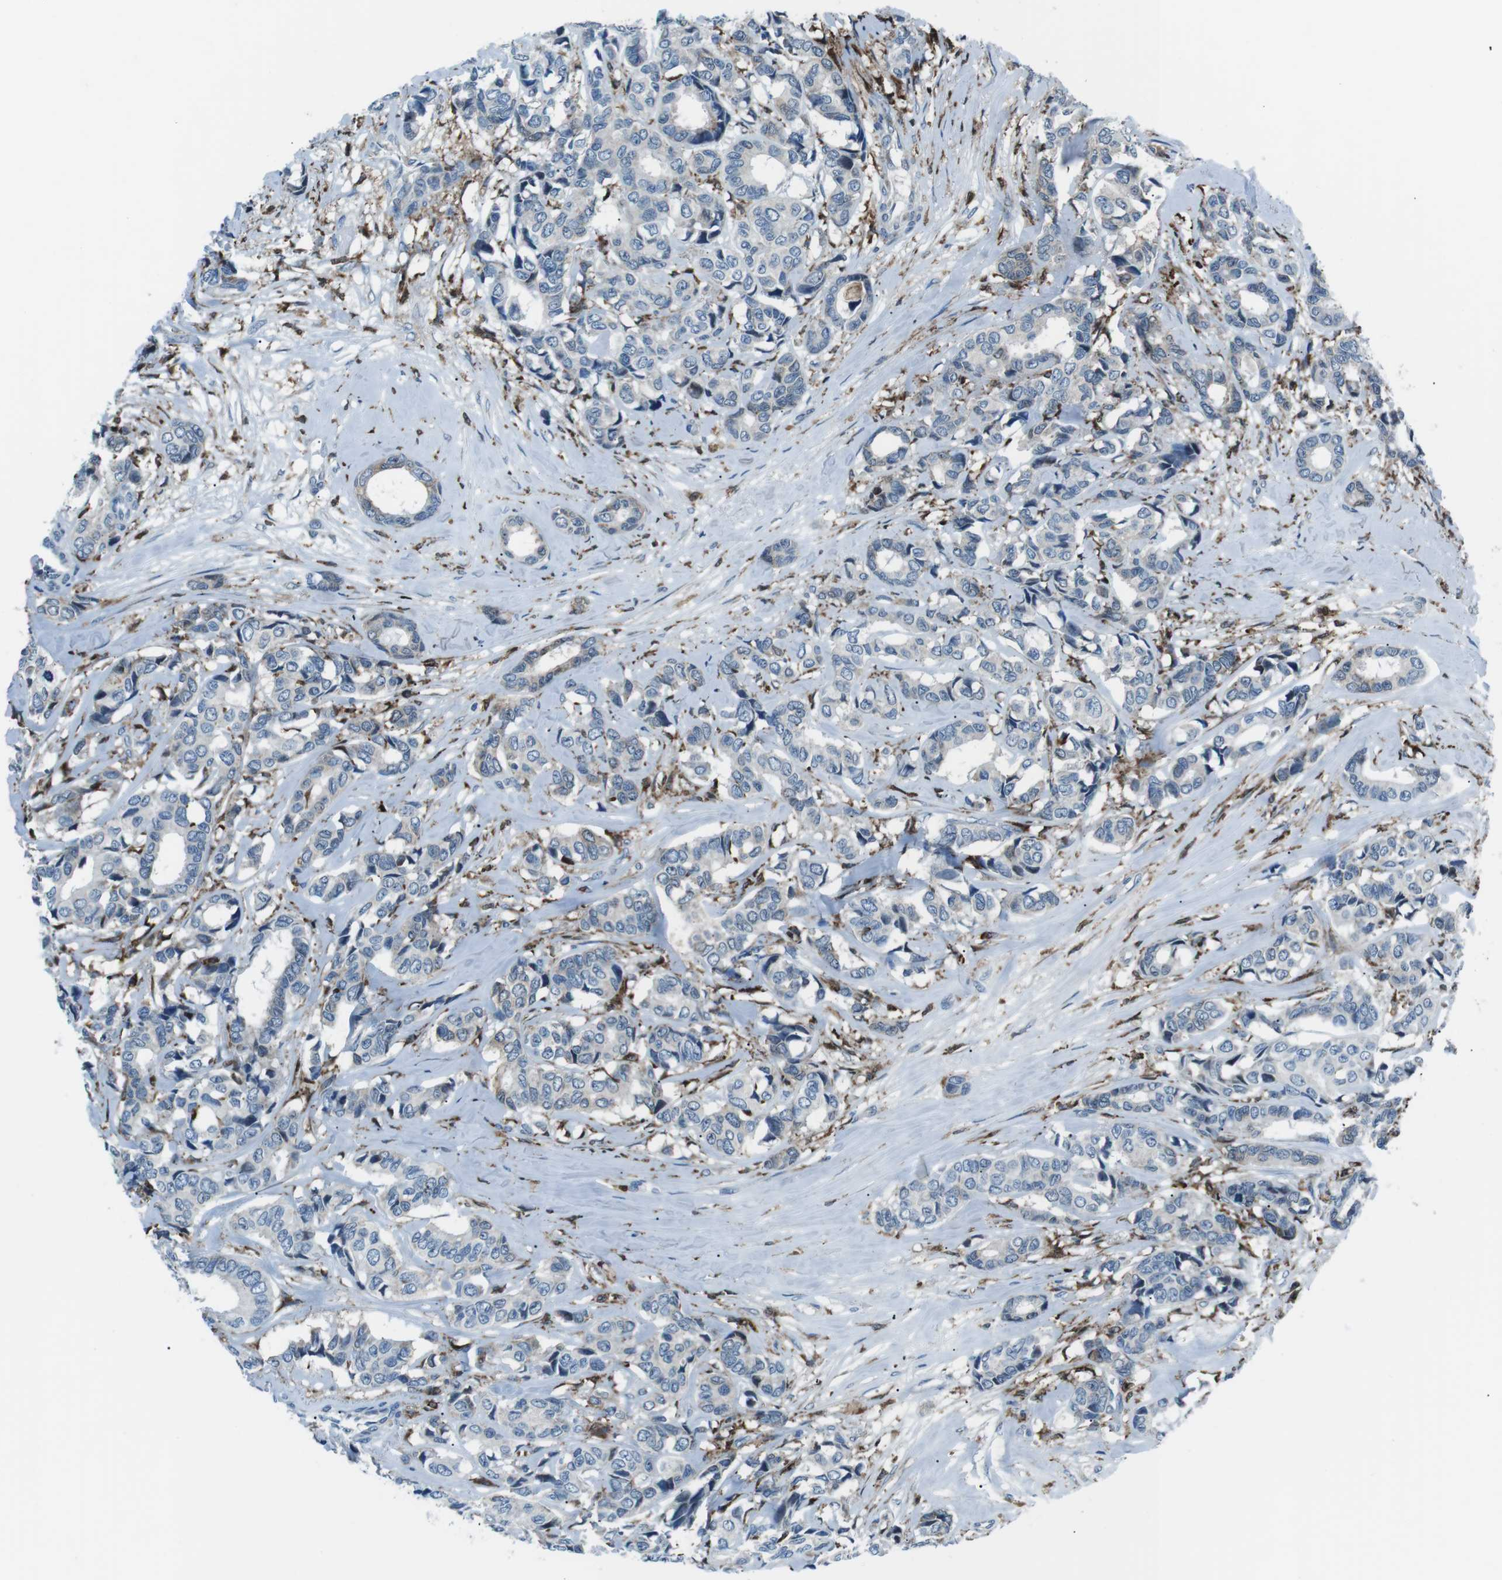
{"staining": {"intensity": "negative", "quantity": "none", "location": "none"}, "tissue": "breast cancer", "cell_type": "Tumor cells", "image_type": "cancer", "snomed": [{"axis": "morphology", "description": "Duct carcinoma"}, {"axis": "topography", "description": "Breast"}], "caption": "This is an immunohistochemistry histopathology image of human breast cancer (infiltrating ductal carcinoma). There is no expression in tumor cells.", "gene": "BLNK", "patient": {"sex": "female", "age": 87}}